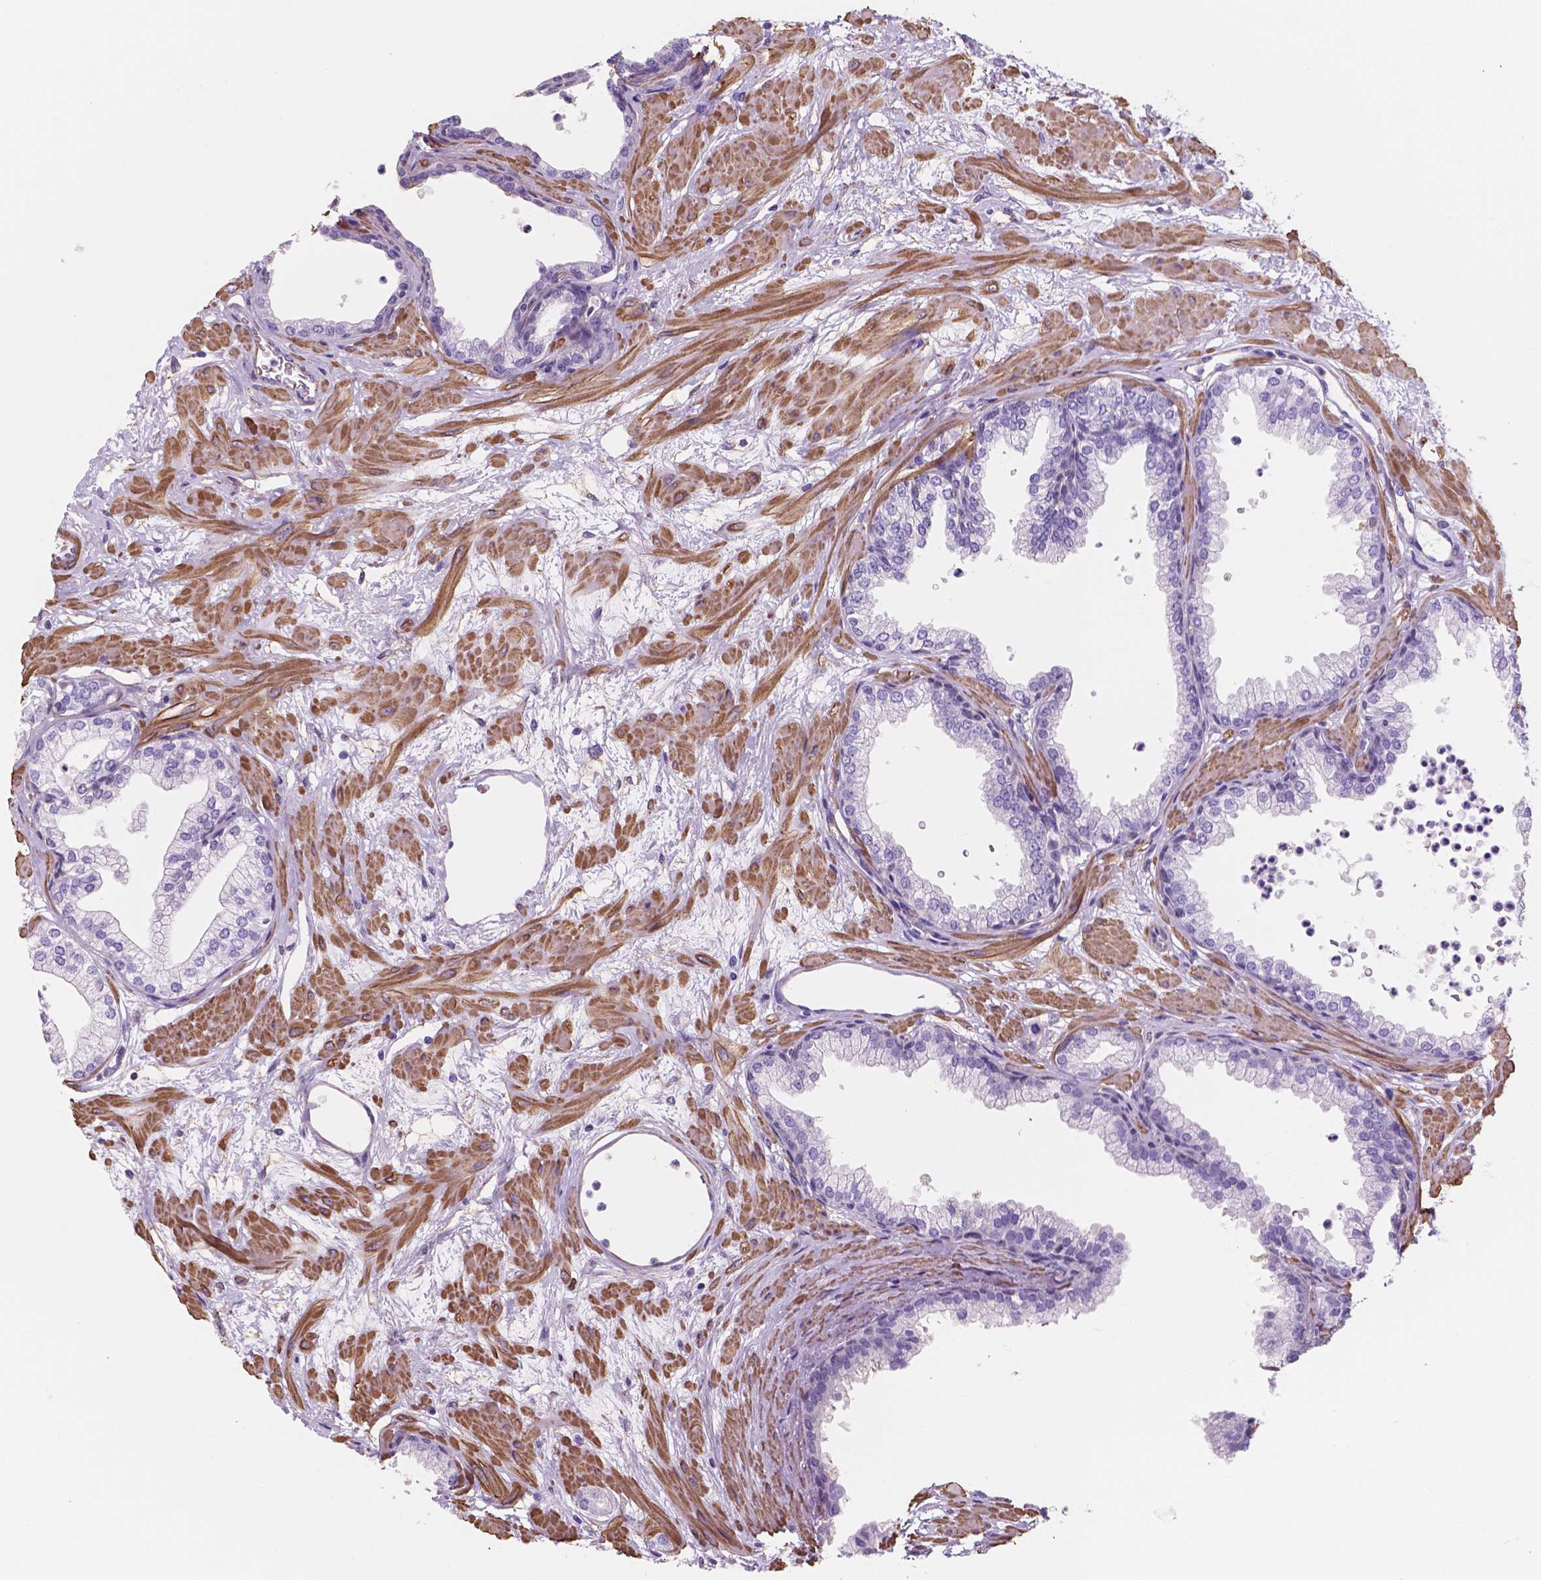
{"staining": {"intensity": "negative", "quantity": "none", "location": "none"}, "tissue": "prostate", "cell_type": "Glandular cells", "image_type": "normal", "snomed": [{"axis": "morphology", "description": "Normal tissue, NOS"}, {"axis": "topography", "description": "Prostate"}], "caption": "Benign prostate was stained to show a protein in brown. There is no significant expression in glandular cells. (DAB (3,3'-diaminobenzidine) immunohistochemistry (IHC), high magnification).", "gene": "TOR2A", "patient": {"sex": "male", "age": 37}}